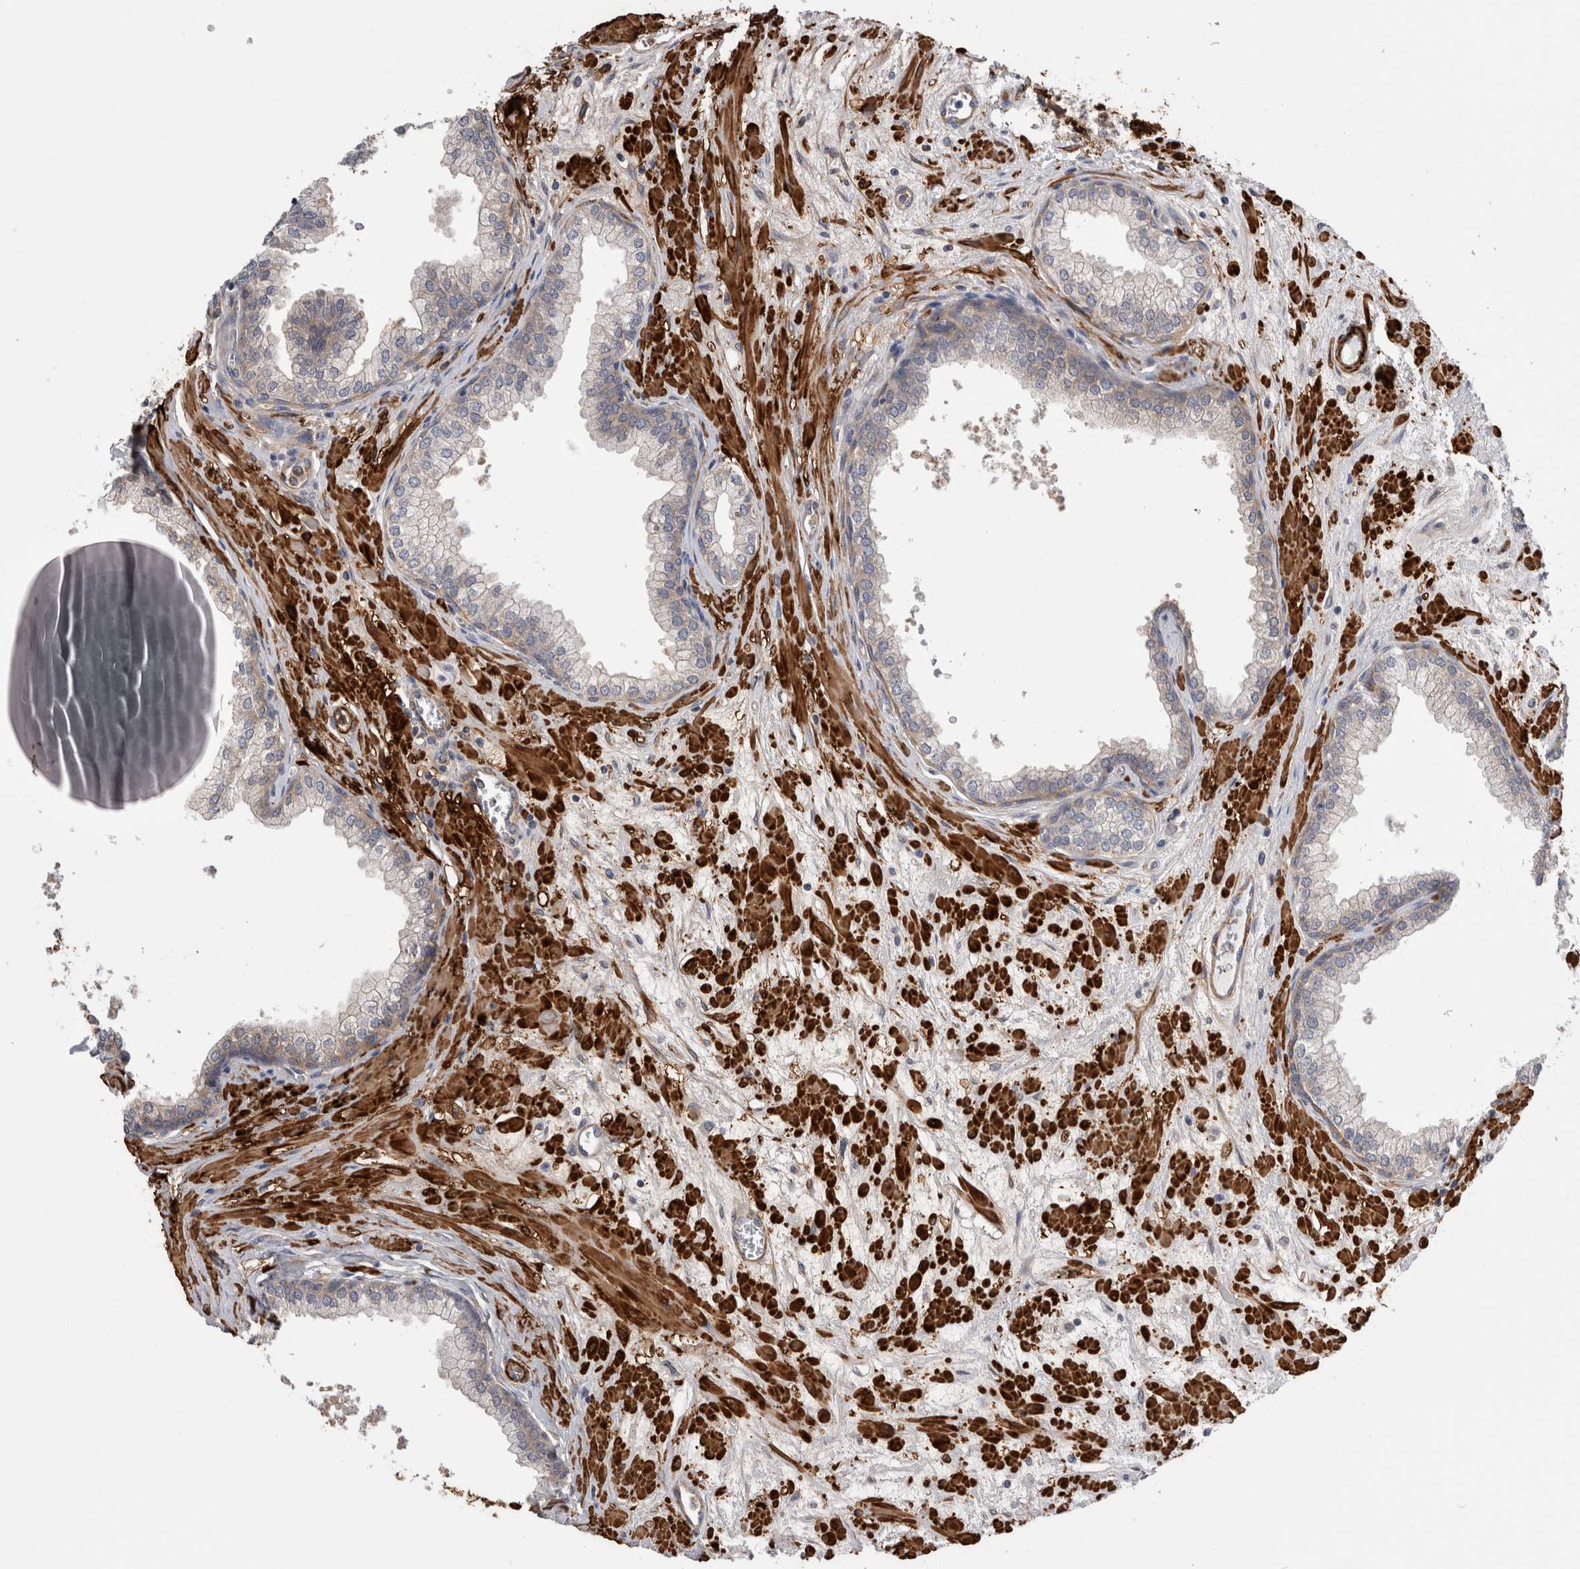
{"staining": {"intensity": "moderate", "quantity": "<25%", "location": "cytoplasmic/membranous"}, "tissue": "prostate", "cell_type": "Glandular cells", "image_type": "normal", "snomed": [{"axis": "morphology", "description": "Normal tissue, NOS"}, {"axis": "morphology", "description": "Urothelial carcinoma, Low grade"}, {"axis": "topography", "description": "Urinary bladder"}, {"axis": "topography", "description": "Prostate"}], "caption": "This micrograph shows immunohistochemistry (IHC) staining of unremarkable human prostate, with low moderate cytoplasmic/membranous positivity in about <25% of glandular cells.", "gene": "EPRS1", "patient": {"sex": "male", "age": 60}}